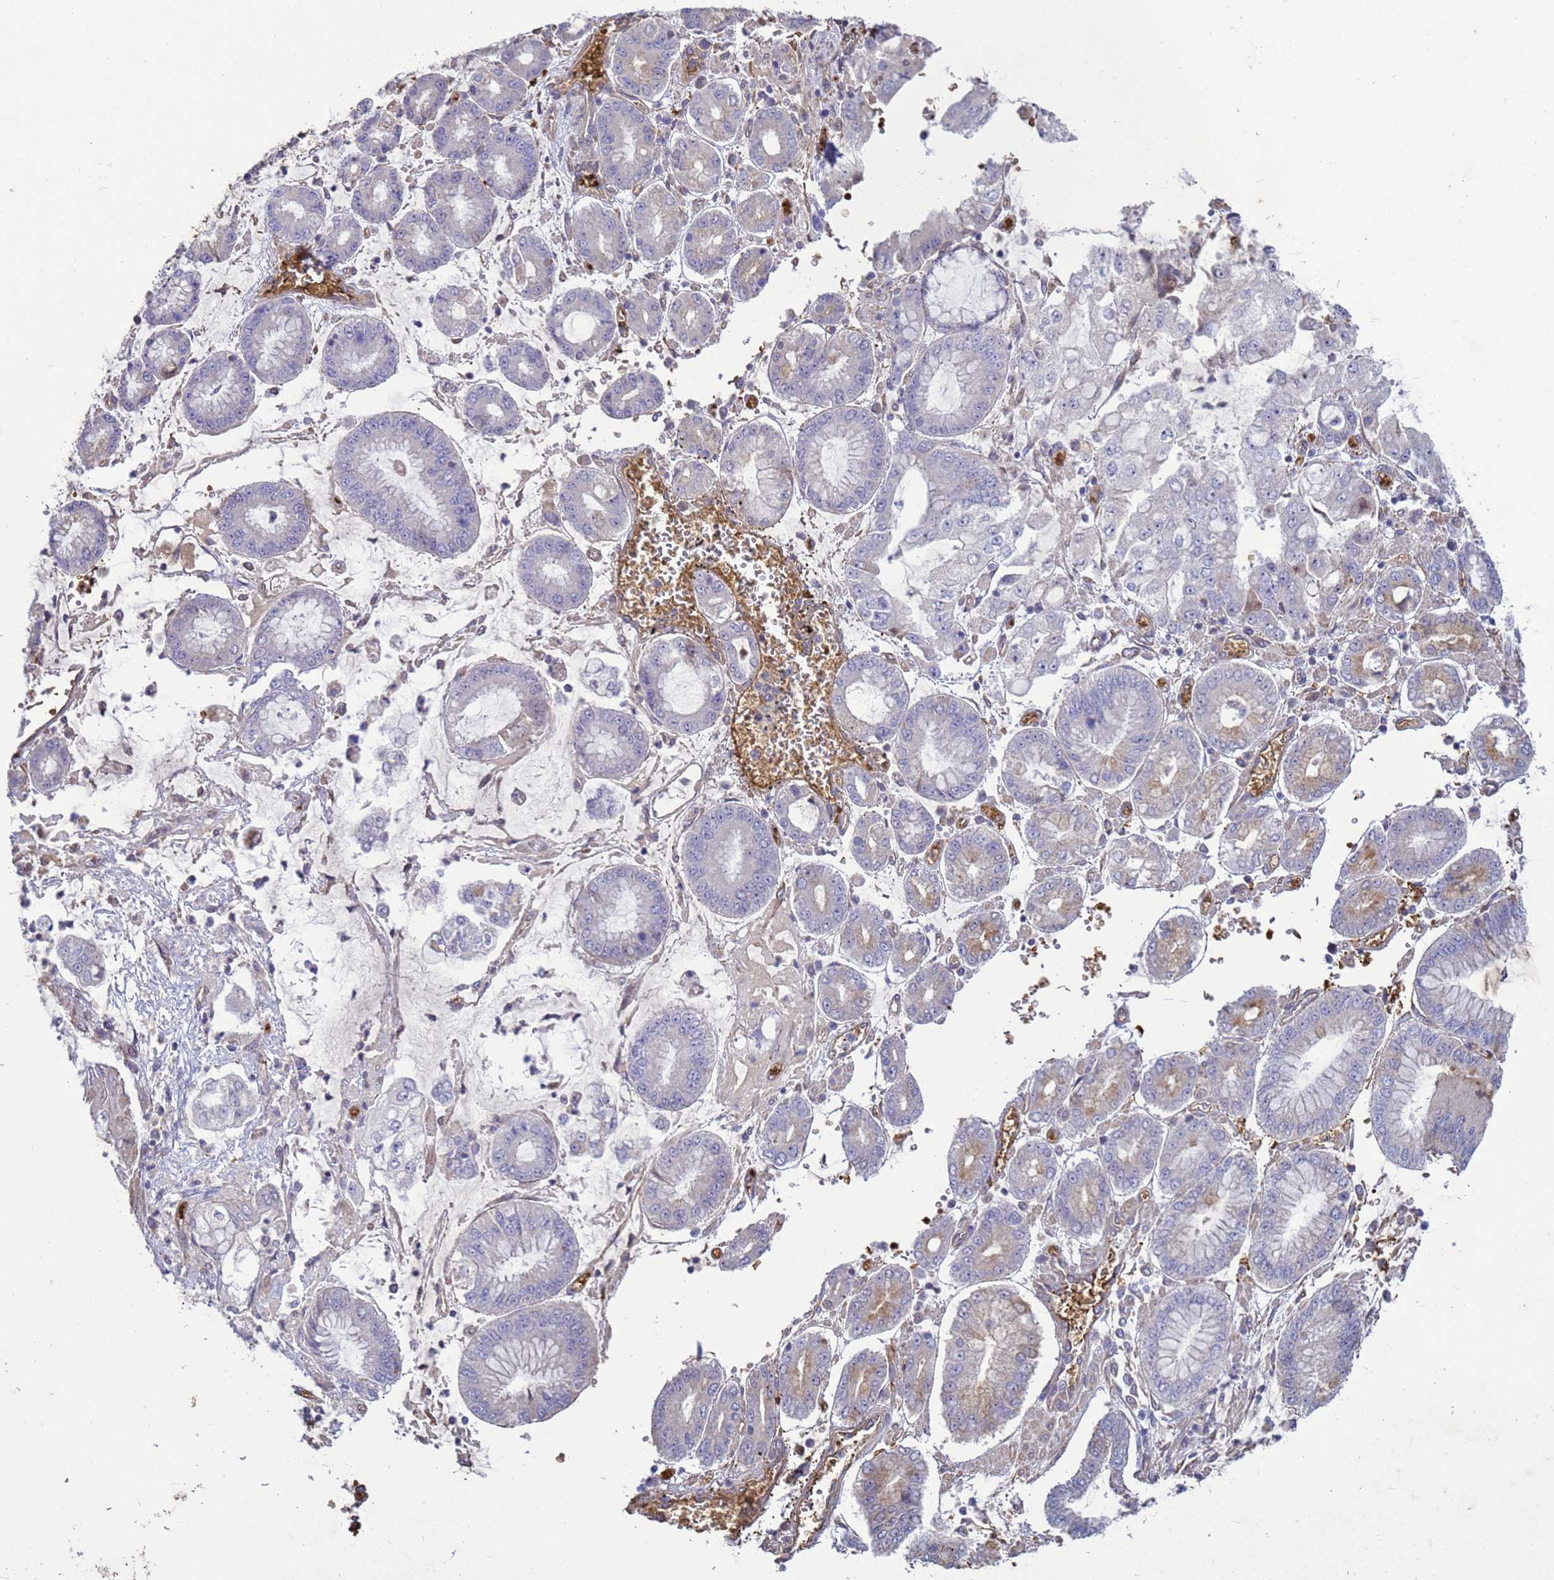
{"staining": {"intensity": "weak", "quantity": "<25%", "location": "cytoplasmic/membranous"}, "tissue": "stomach cancer", "cell_type": "Tumor cells", "image_type": "cancer", "snomed": [{"axis": "morphology", "description": "Adenocarcinoma, NOS"}, {"axis": "topography", "description": "Stomach"}], "caption": "Tumor cells show no significant protein staining in stomach cancer (adenocarcinoma). The staining is performed using DAB brown chromogen with nuclei counter-stained in using hematoxylin.", "gene": "SGIP1", "patient": {"sex": "male", "age": 76}}